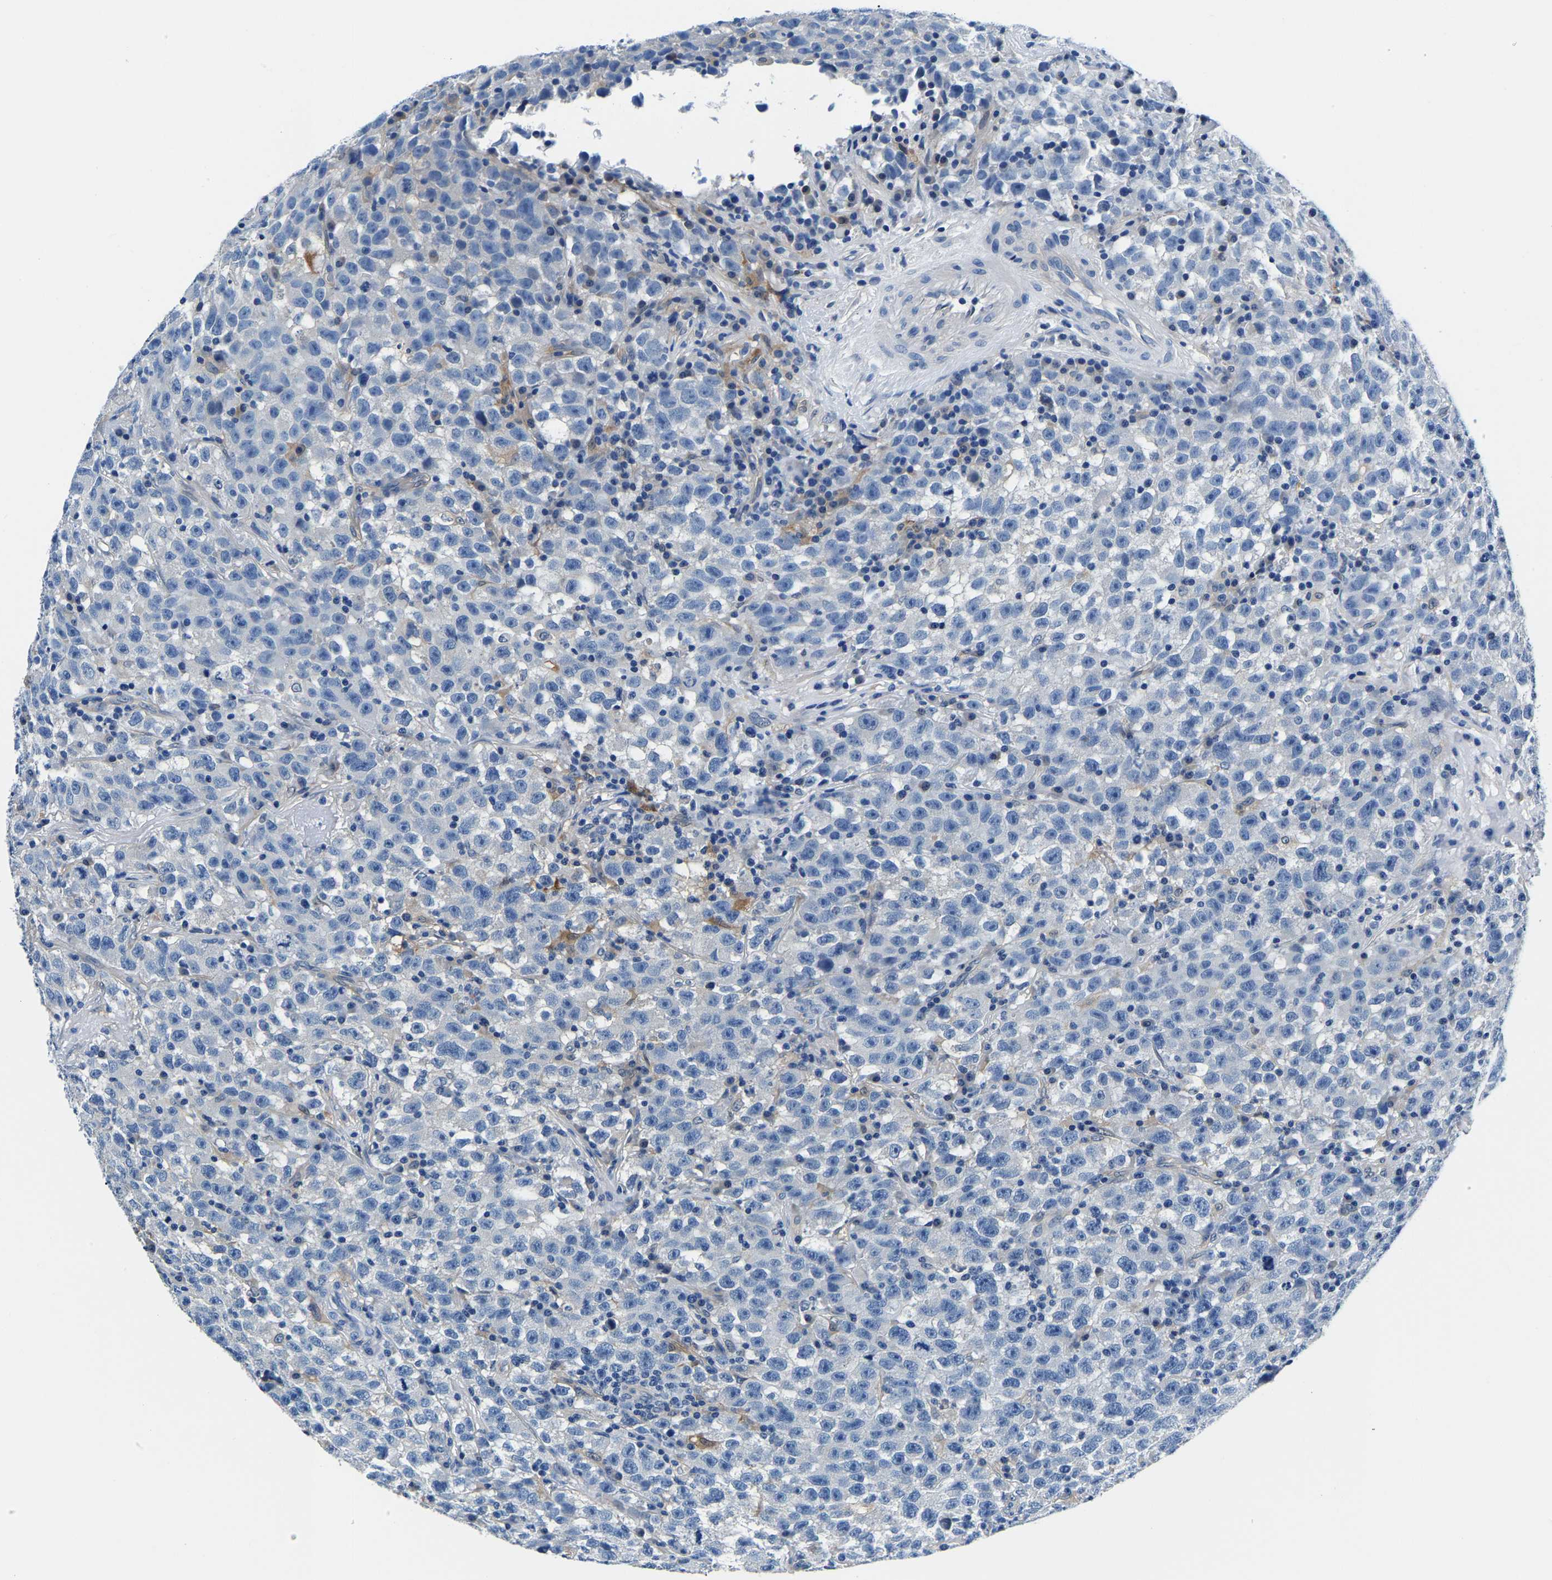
{"staining": {"intensity": "negative", "quantity": "none", "location": "none"}, "tissue": "testis cancer", "cell_type": "Tumor cells", "image_type": "cancer", "snomed": [{"axis": "morphology", "description": "Seminoma, NOS"}, {"axis": "topography", "description": "Testis"}], "caption": "Immunohistochemical staining of testis cancer exhibits no significant expression in tumor cells.", "gene": "ACO1", "patient": {"sex": "male", "age": 22}}